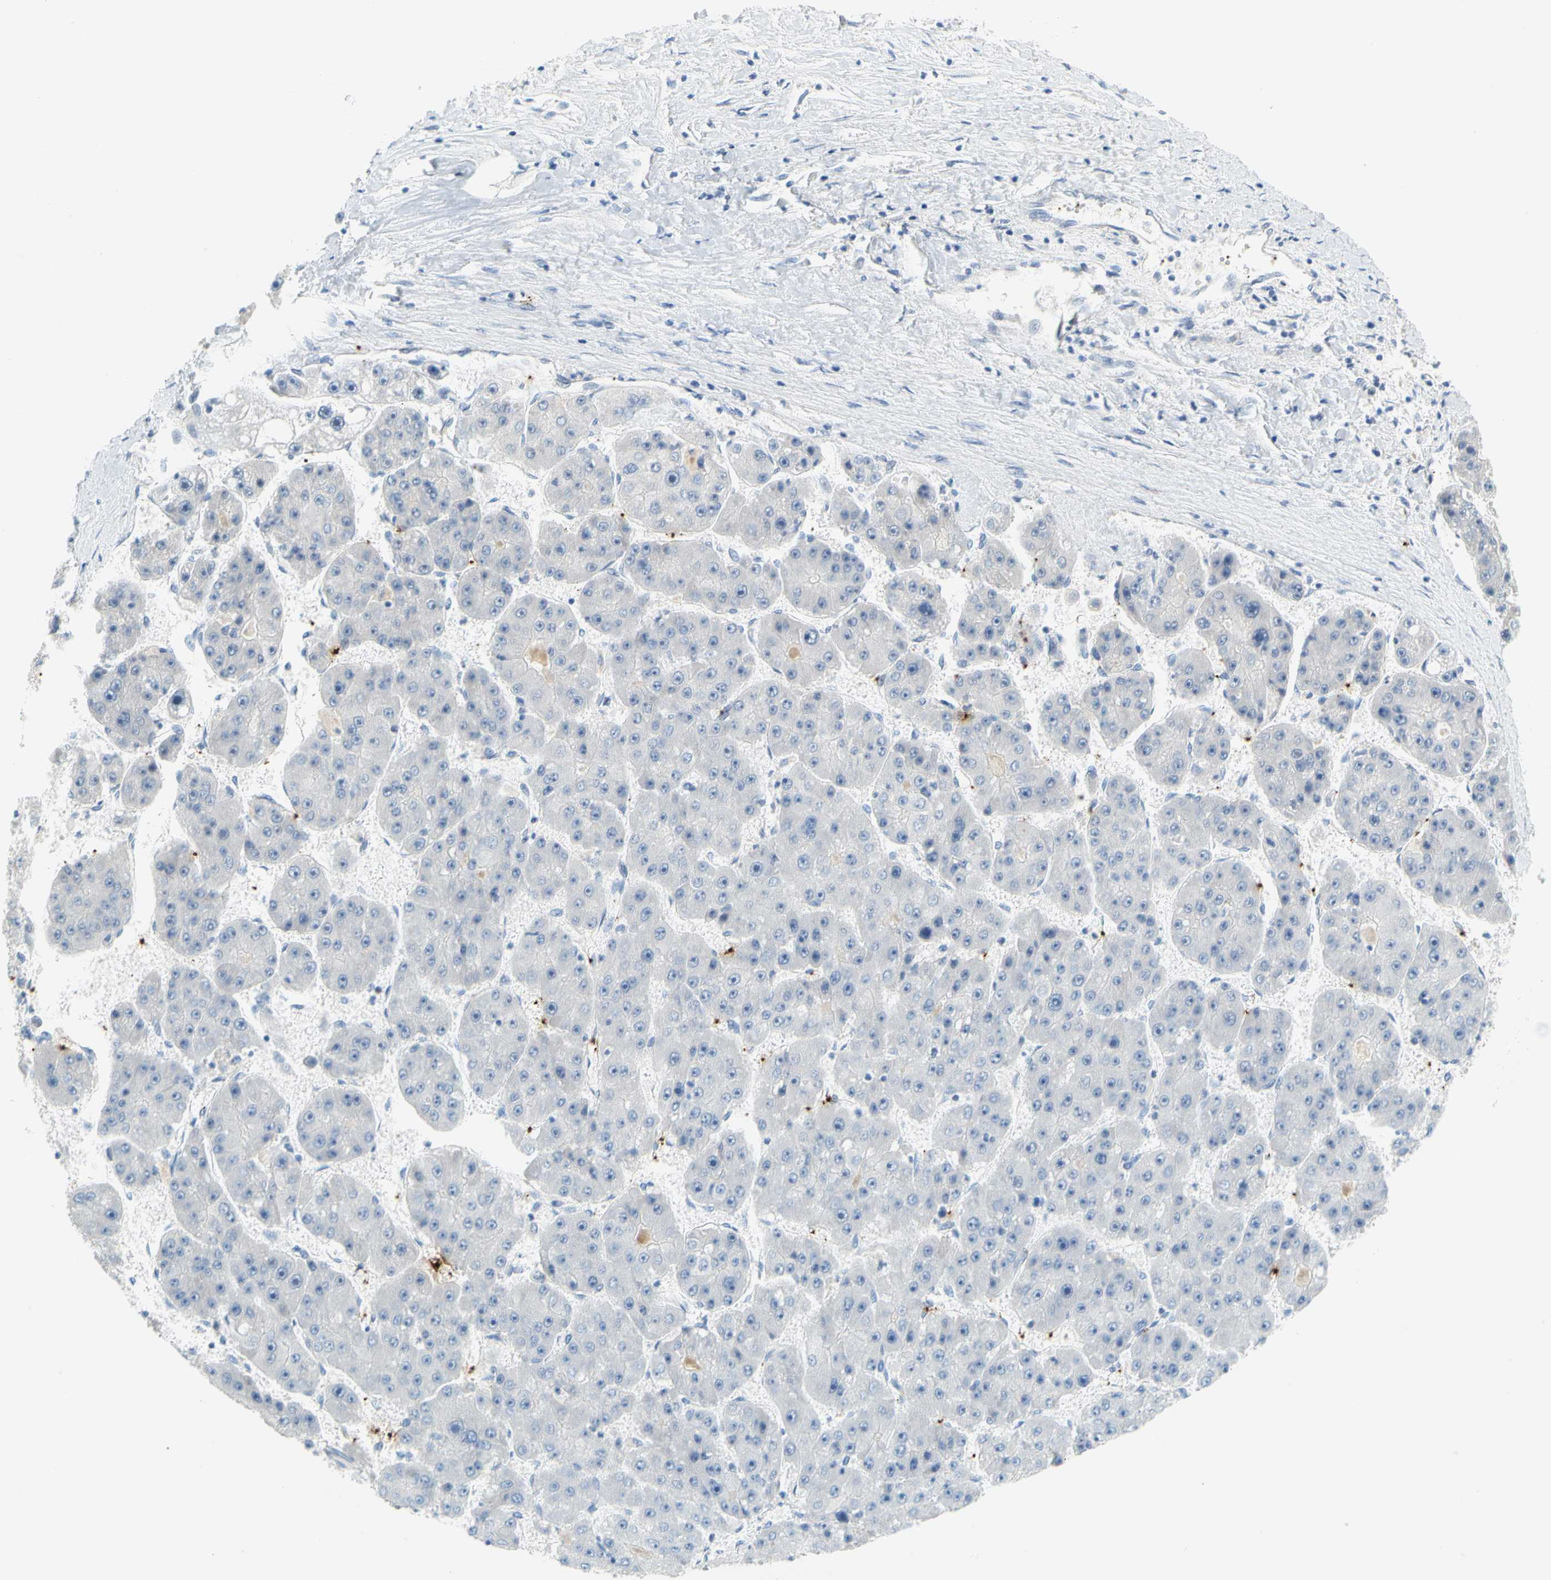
{"staining": {"intensity": "negative", "quantity": "none", "location": "none"}, "tissue": "liver cancer", "cell_type": "Tumor cells", "image_type": "cancer", "snomed": [{"axis": "morphology", "description": "Carcinoma, Hepatocellular, NOS"}, {"axis": "topography", "description": "Liver"}], "caption": "A photomicrograph of liver cancer stained for a protein shows no brown staining in tumor cells.", "gene": "PPBP", "patient": {"sex": "female", "age": 61}}